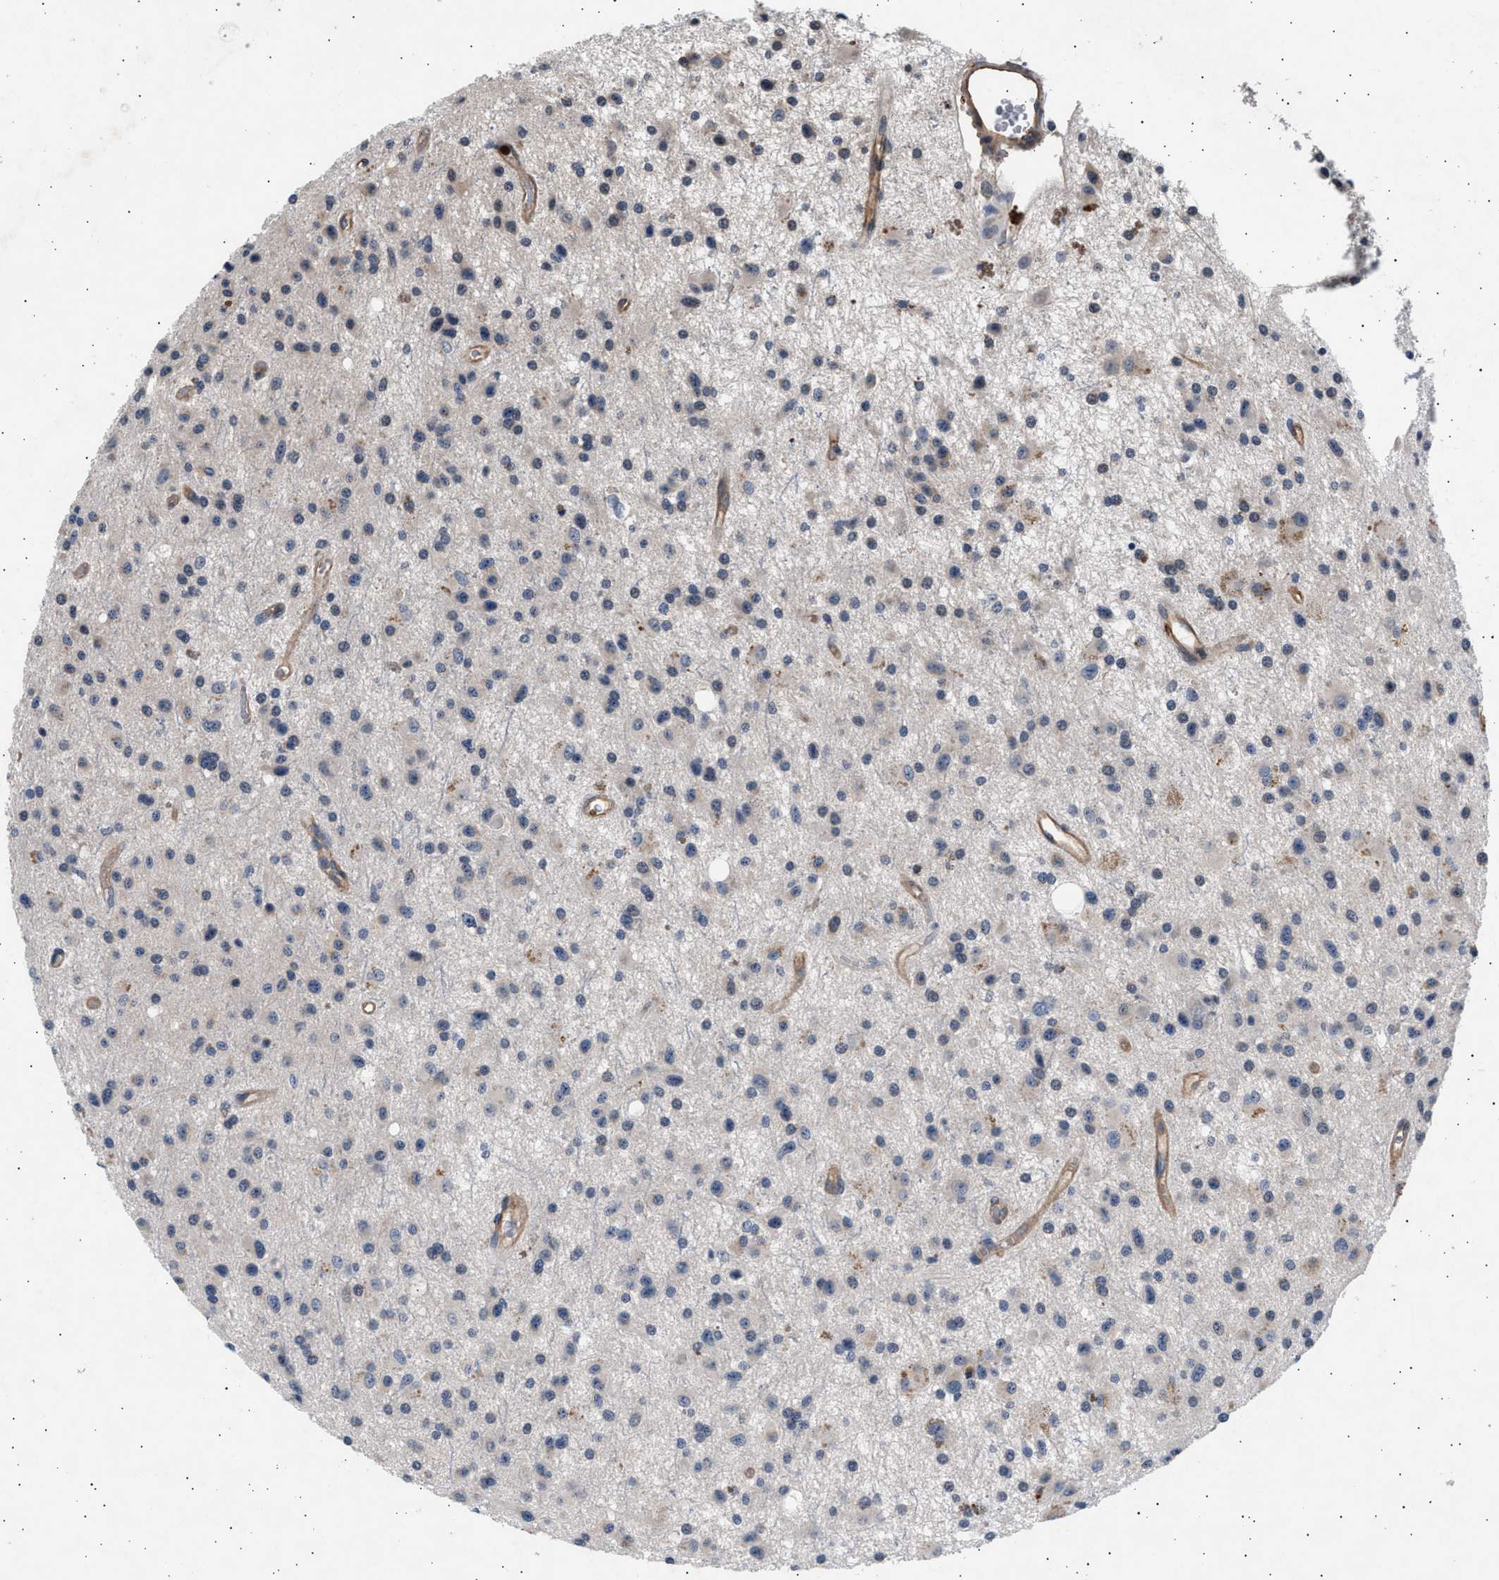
{"staining": {"intensity": "weak", "quantity": "<25%", "location": "cytoplasmic/membranous"}, "tissue": "glioma", "cell_type": "Tumor cells", "image_type": "cancer", "snomed": [{"axis": "morphology", "description": "Glioma, malignant, Low grade"}, {"axis": "topography", "description": "Brain"}], "caption": "This is an immunohistochemistry micrograph of human malignant glioma (low-grade). There is no positivity in tumor cells.", "gene": "GRAP2", "patient": {"sex": "male", "age": 58}}